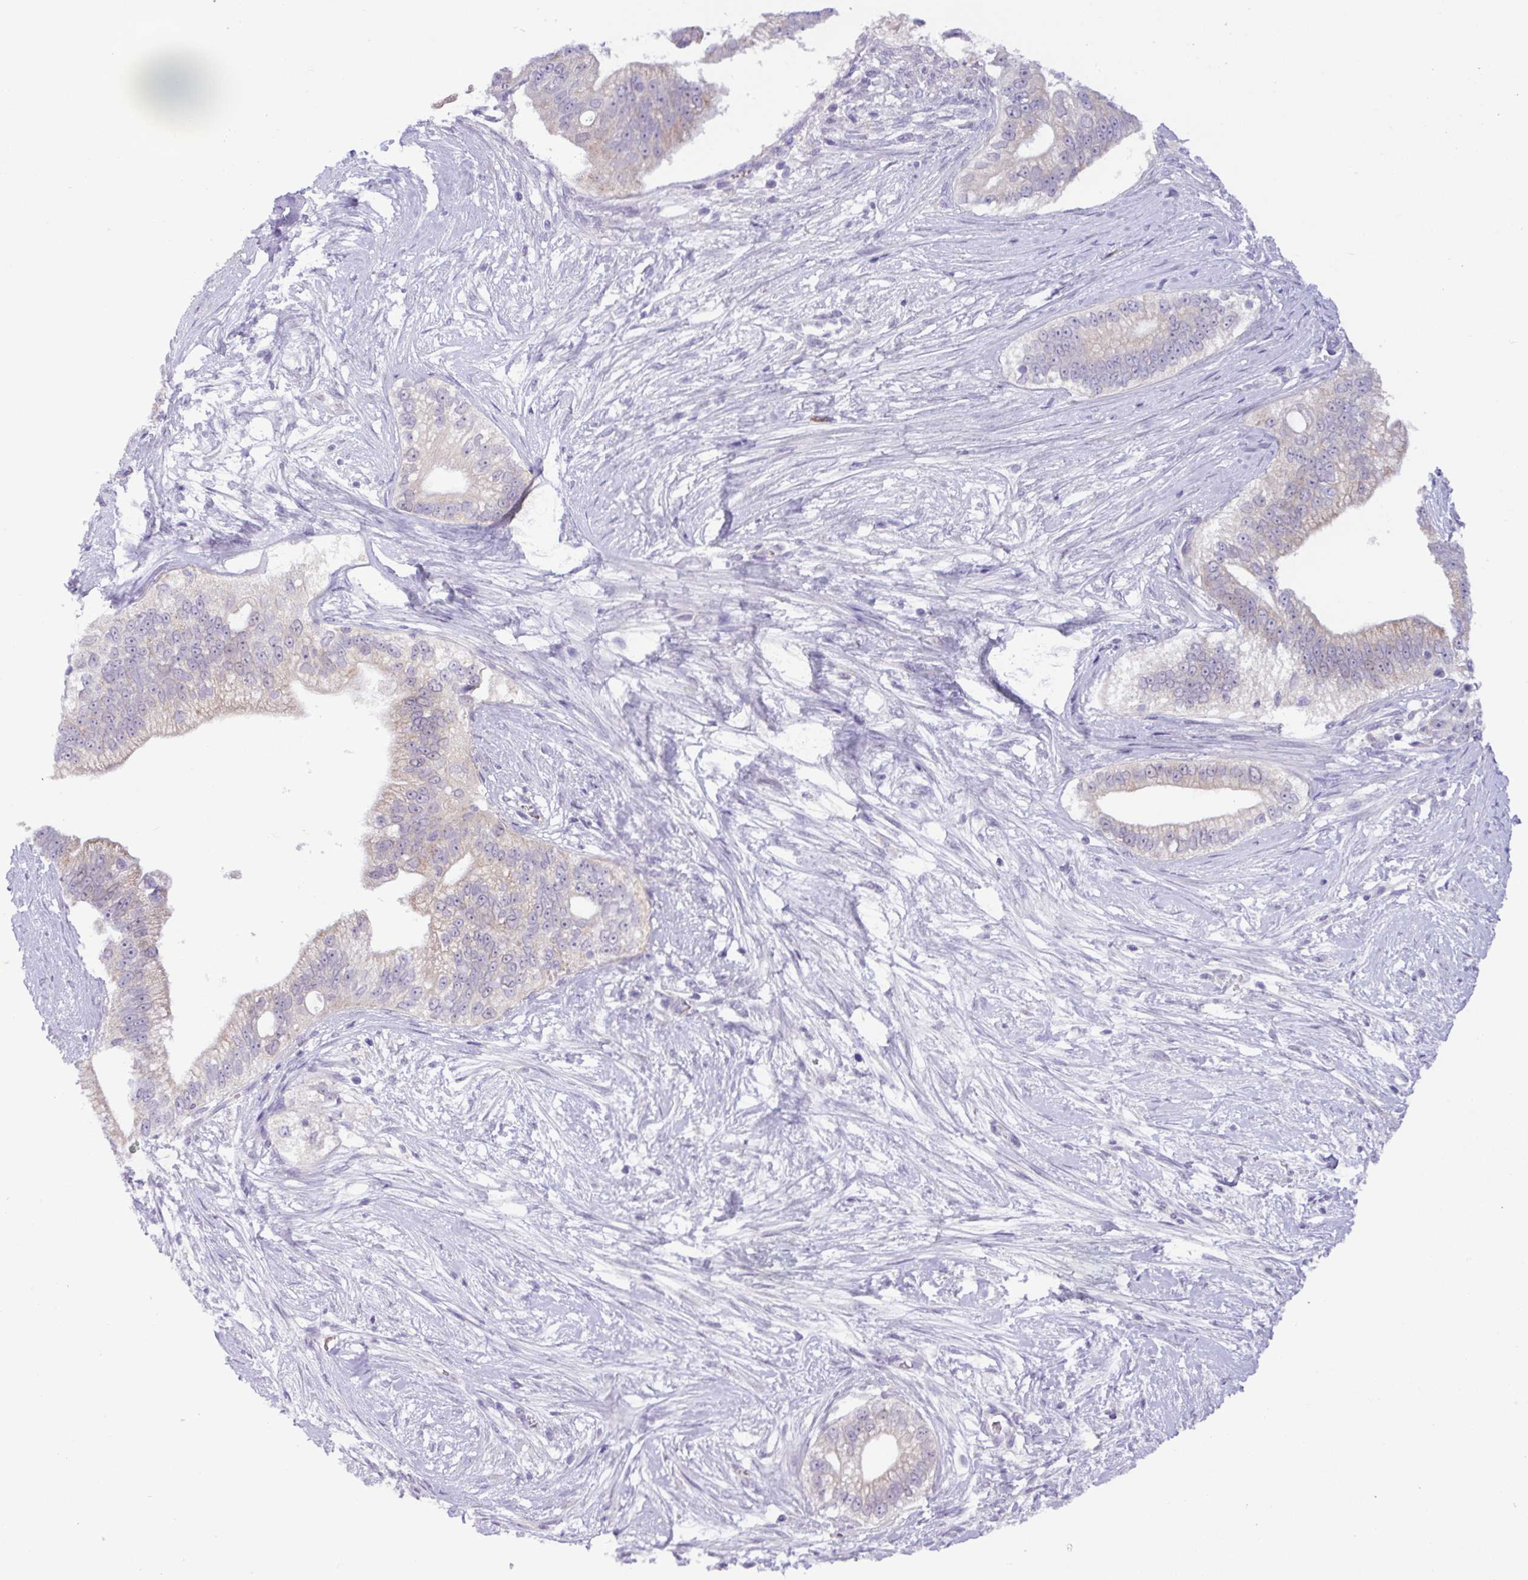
{"staining": {"intensity": "weak", "quantity": "25%-75%", "location": "cytoplasmic/membranous"}, "tissue": "pancreatic cancer", "cell_type": "Tumor cells", "image_type": "cancer", "snomed": [{"axis": "morphology", "description": "Adenocarcinoma, NOS"}, {"axis": "topography", "description": "Pancreas"}], "caption": "Immunohistochemistry photomicrograph of neoplastic tissue: human pancreatic adenocarcinoma stained using IHC demonstrates low levels of weak protein expression localized specifically in the cytoplasmic/membranous of tumor cells, appearing as a cytoplasmic/membranous brown color.", "gene": "TONSL", "patient": {"sex": "male", "age": 70}}